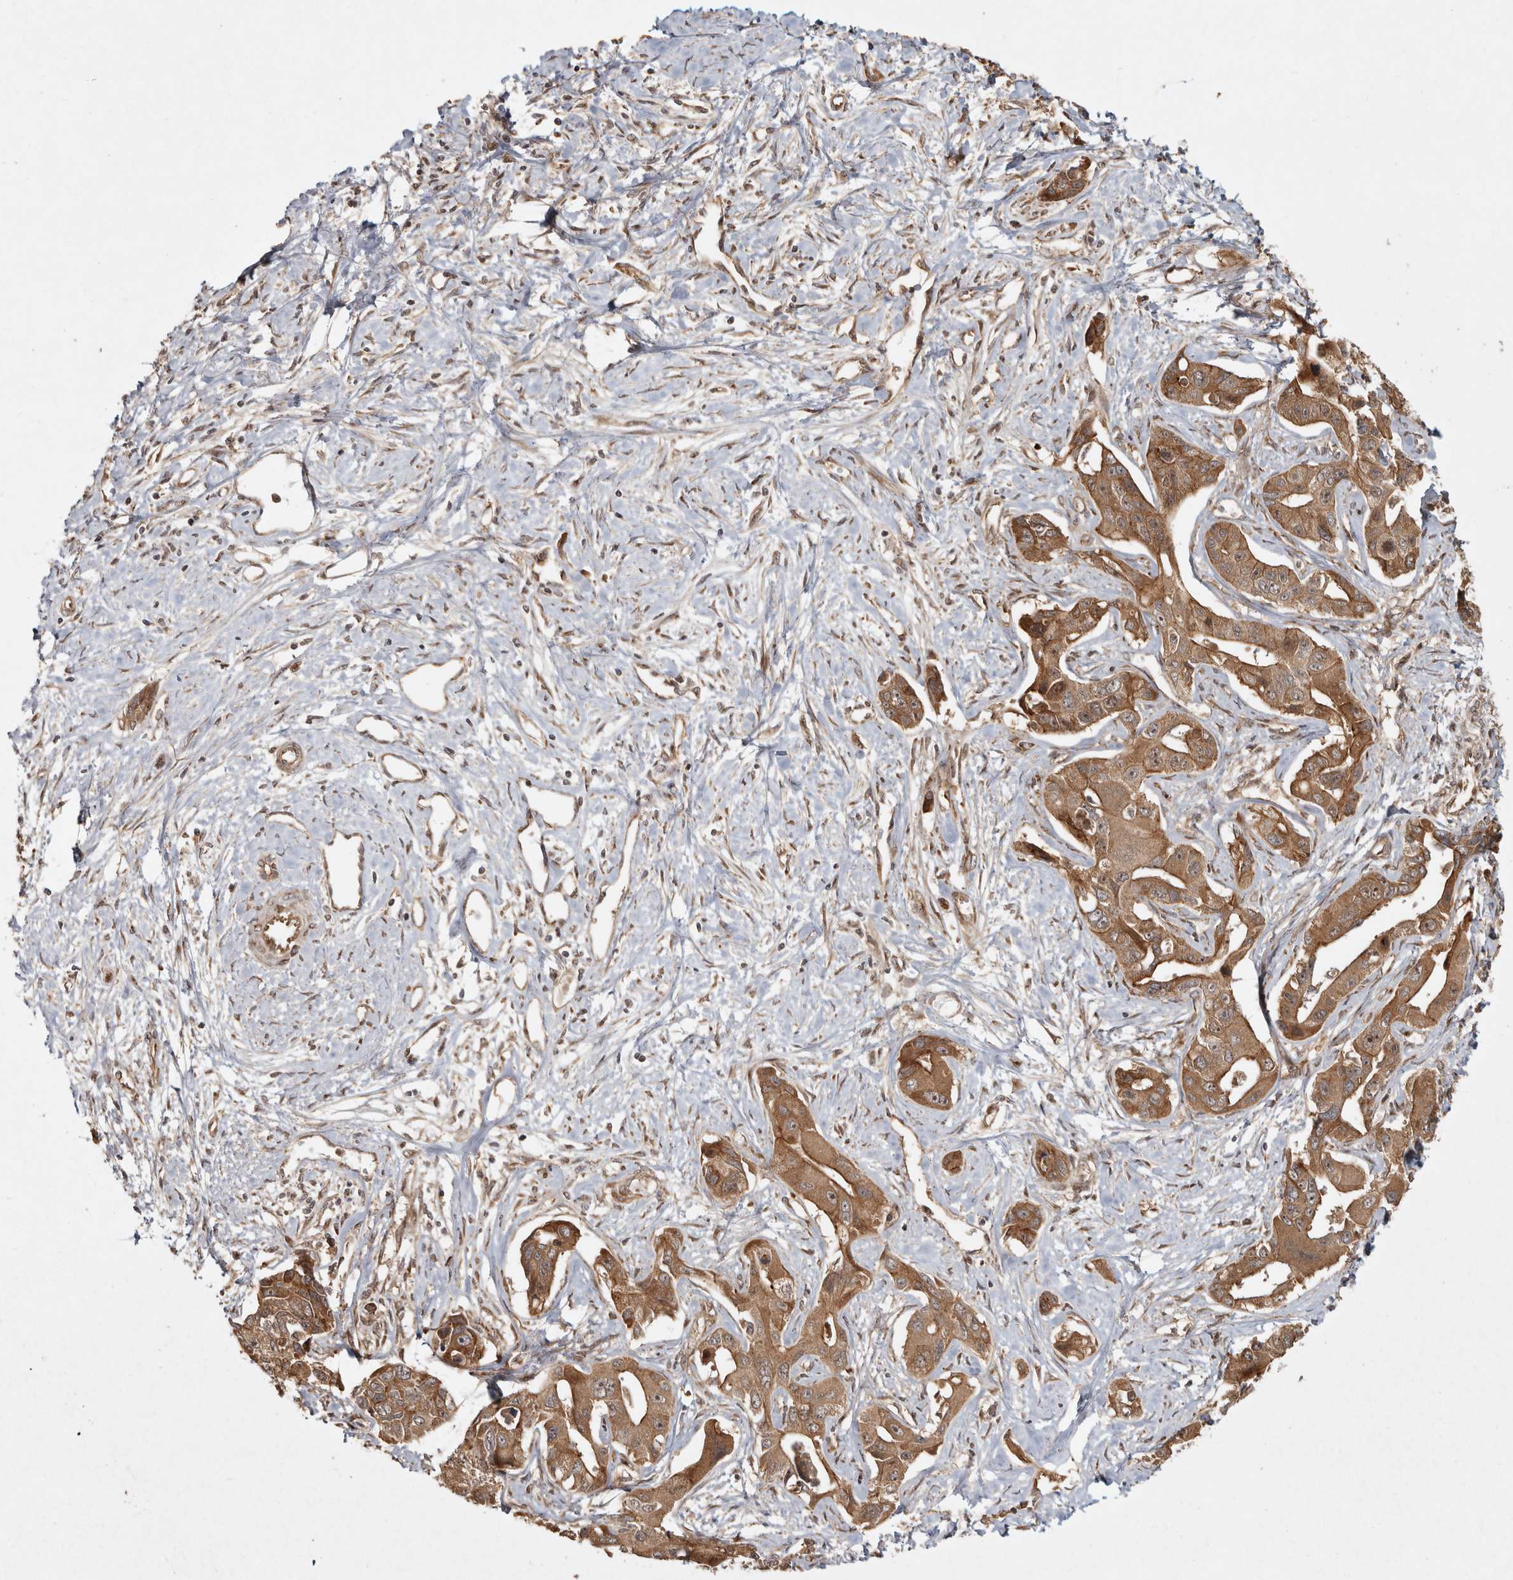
{"staining": {"intensity": "moderate", "quantity": ">75%", "location": "cytoplasmic/membranous"}, "tissue": "liver cancer", "cell_type": "Tumor cells", "image_type": "cancer", "snomed": [{"axis": "morphology", "description": "Cholangiocarcinoma"}, {"axis": "topography", "description": "Liver"}], "caption": "Immunohistochemistry (IHC) photomicrograph of cholangiocarcinoma (liver) stained for a protein (brown), which reveals medium levels of moderate cytoplasmic/membranous positivity in approximately >75% of tumor cells.", "gene": "CAMSAP2", "patient": {"sex": "male", "age": 59}}